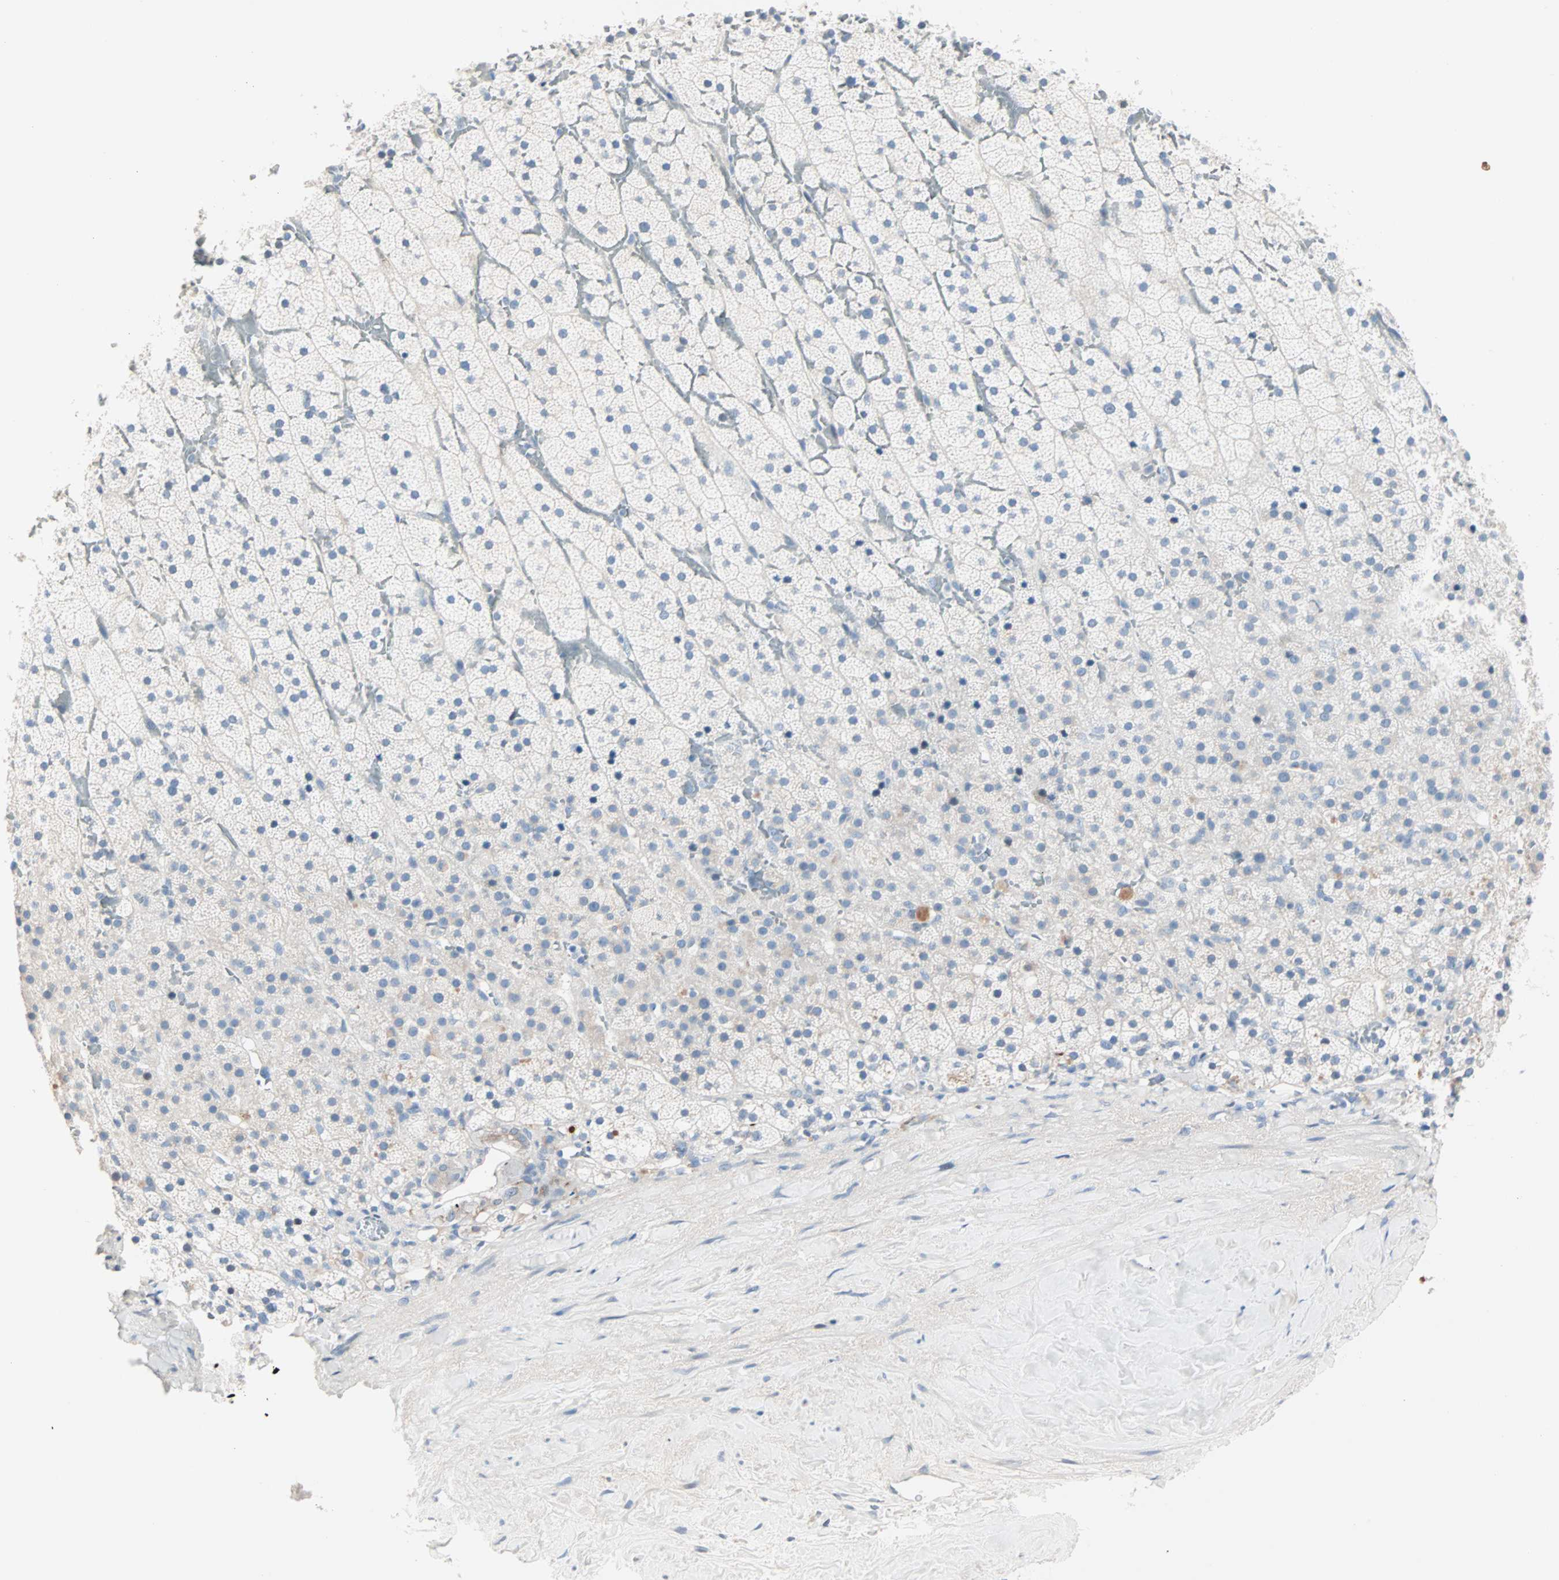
{"staining": {"intensity": "negative", "quantity": "none", "location": "none"}, "tissue": "adrenal gland", "cell_type": "Glandular cells", "image_type": "normal", "snomed": [{"axis": "morphology", "description": "Normal tissue, NOS"}, {"axis": "topography", "description": "Adrenal gland"}], "caption": "This is an IHC micrograph of benign human adrenal gland. There is no expression in glandular cells.", "gene": "NEFH", "patient": {"sex": "male", "age": 35}}